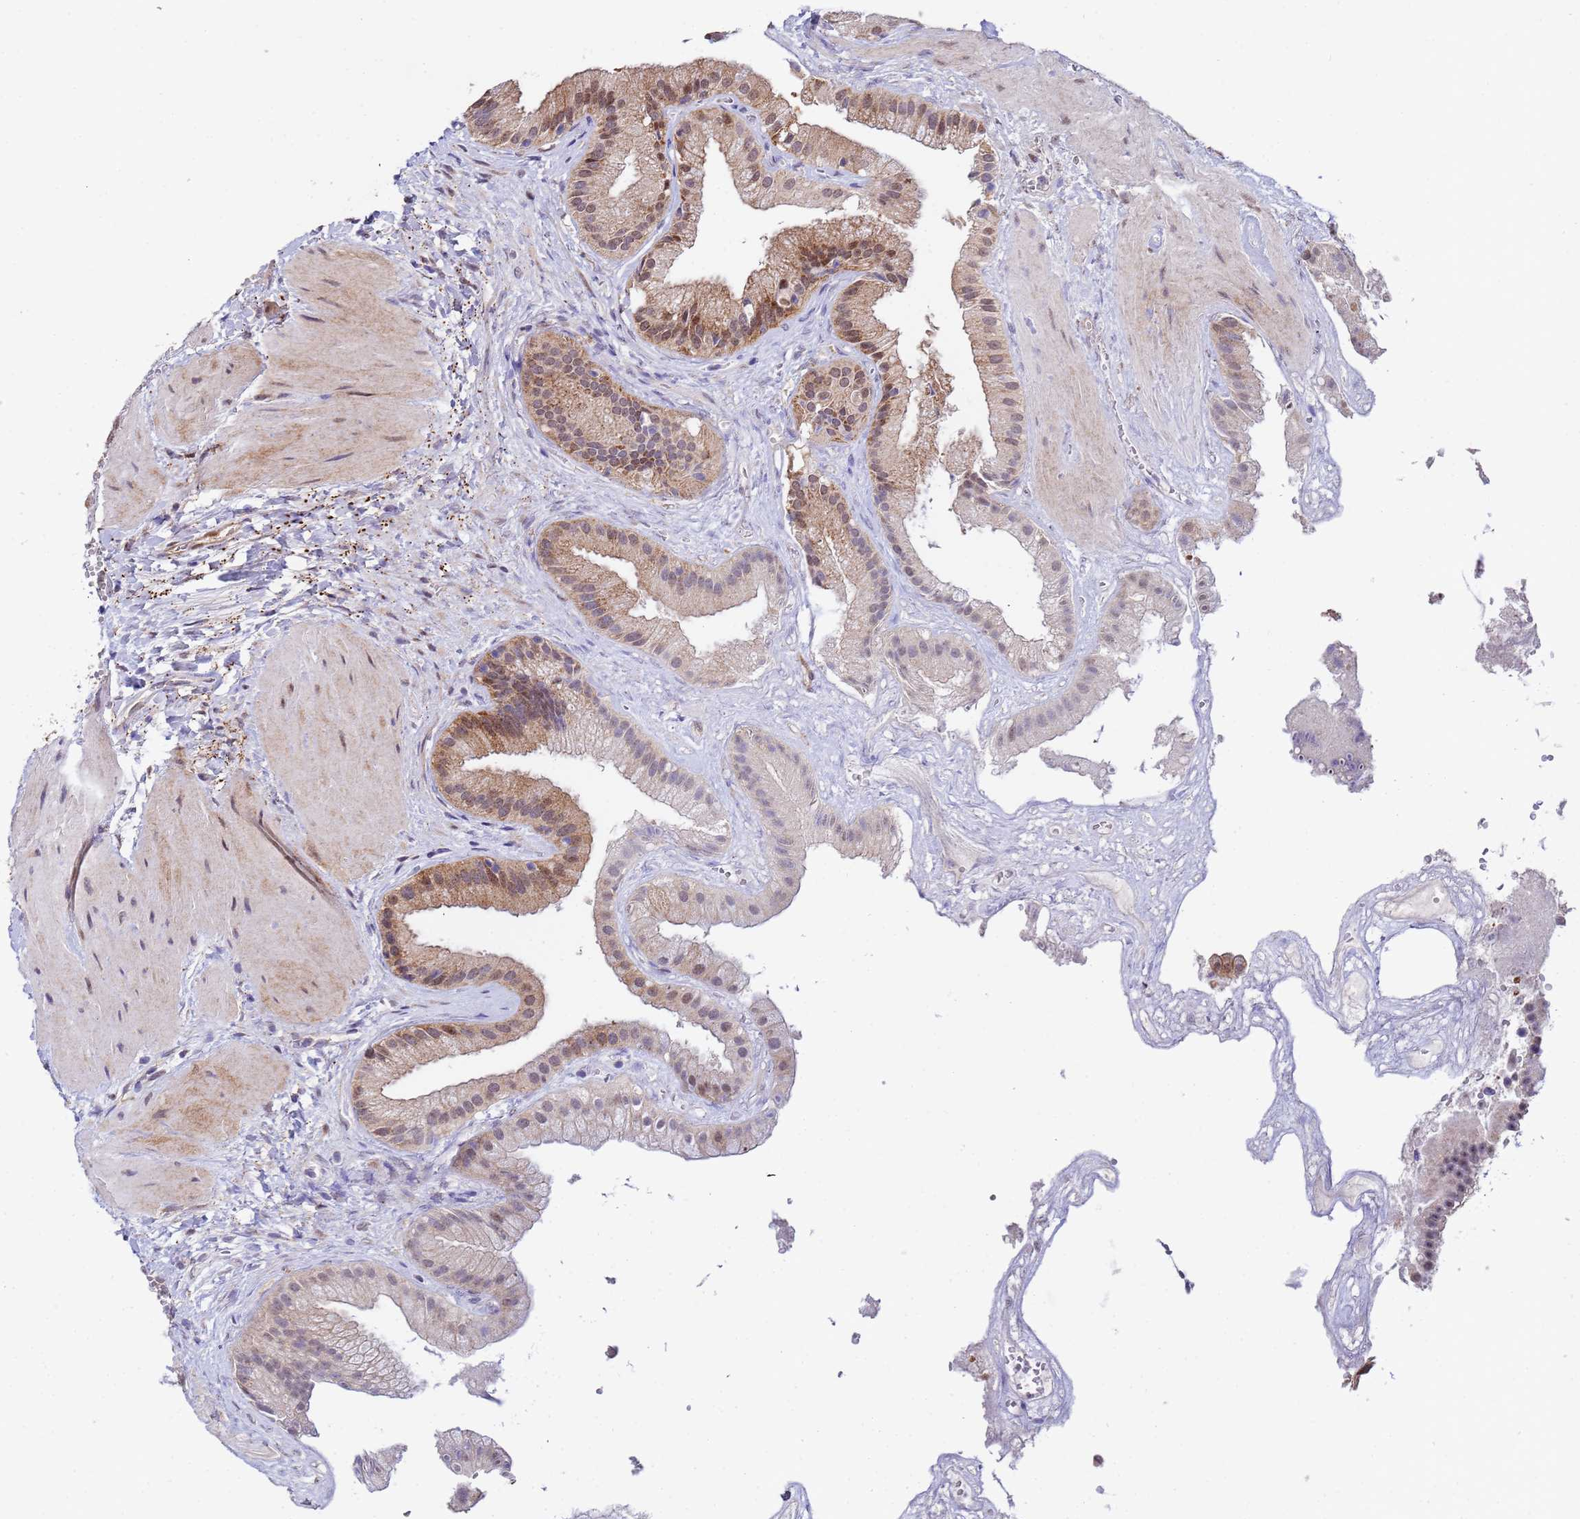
{"staining": {"intensity": "moderate", "quantity": ">75%", "location": "cytoplasmic/membranous,nuclear"}, "tissue": "gallbladder", "cell_type": "Glandular cells", "image_type": "normal", "snomed": [{"axis": "morphology", "description": "Normal tissue, NOS"}, {"axis": "topography", "description": "Gallbladder"}], "caption": "Moderate cytoplasmic/membranous,nuclear staining is appreciated in approximately >75% of glandular cells in benign gallbladder. (IHC, brightfield microscopy, high magnification).", "gene": "TRIP6", "patient": {"sex": "male", "age": 55}}